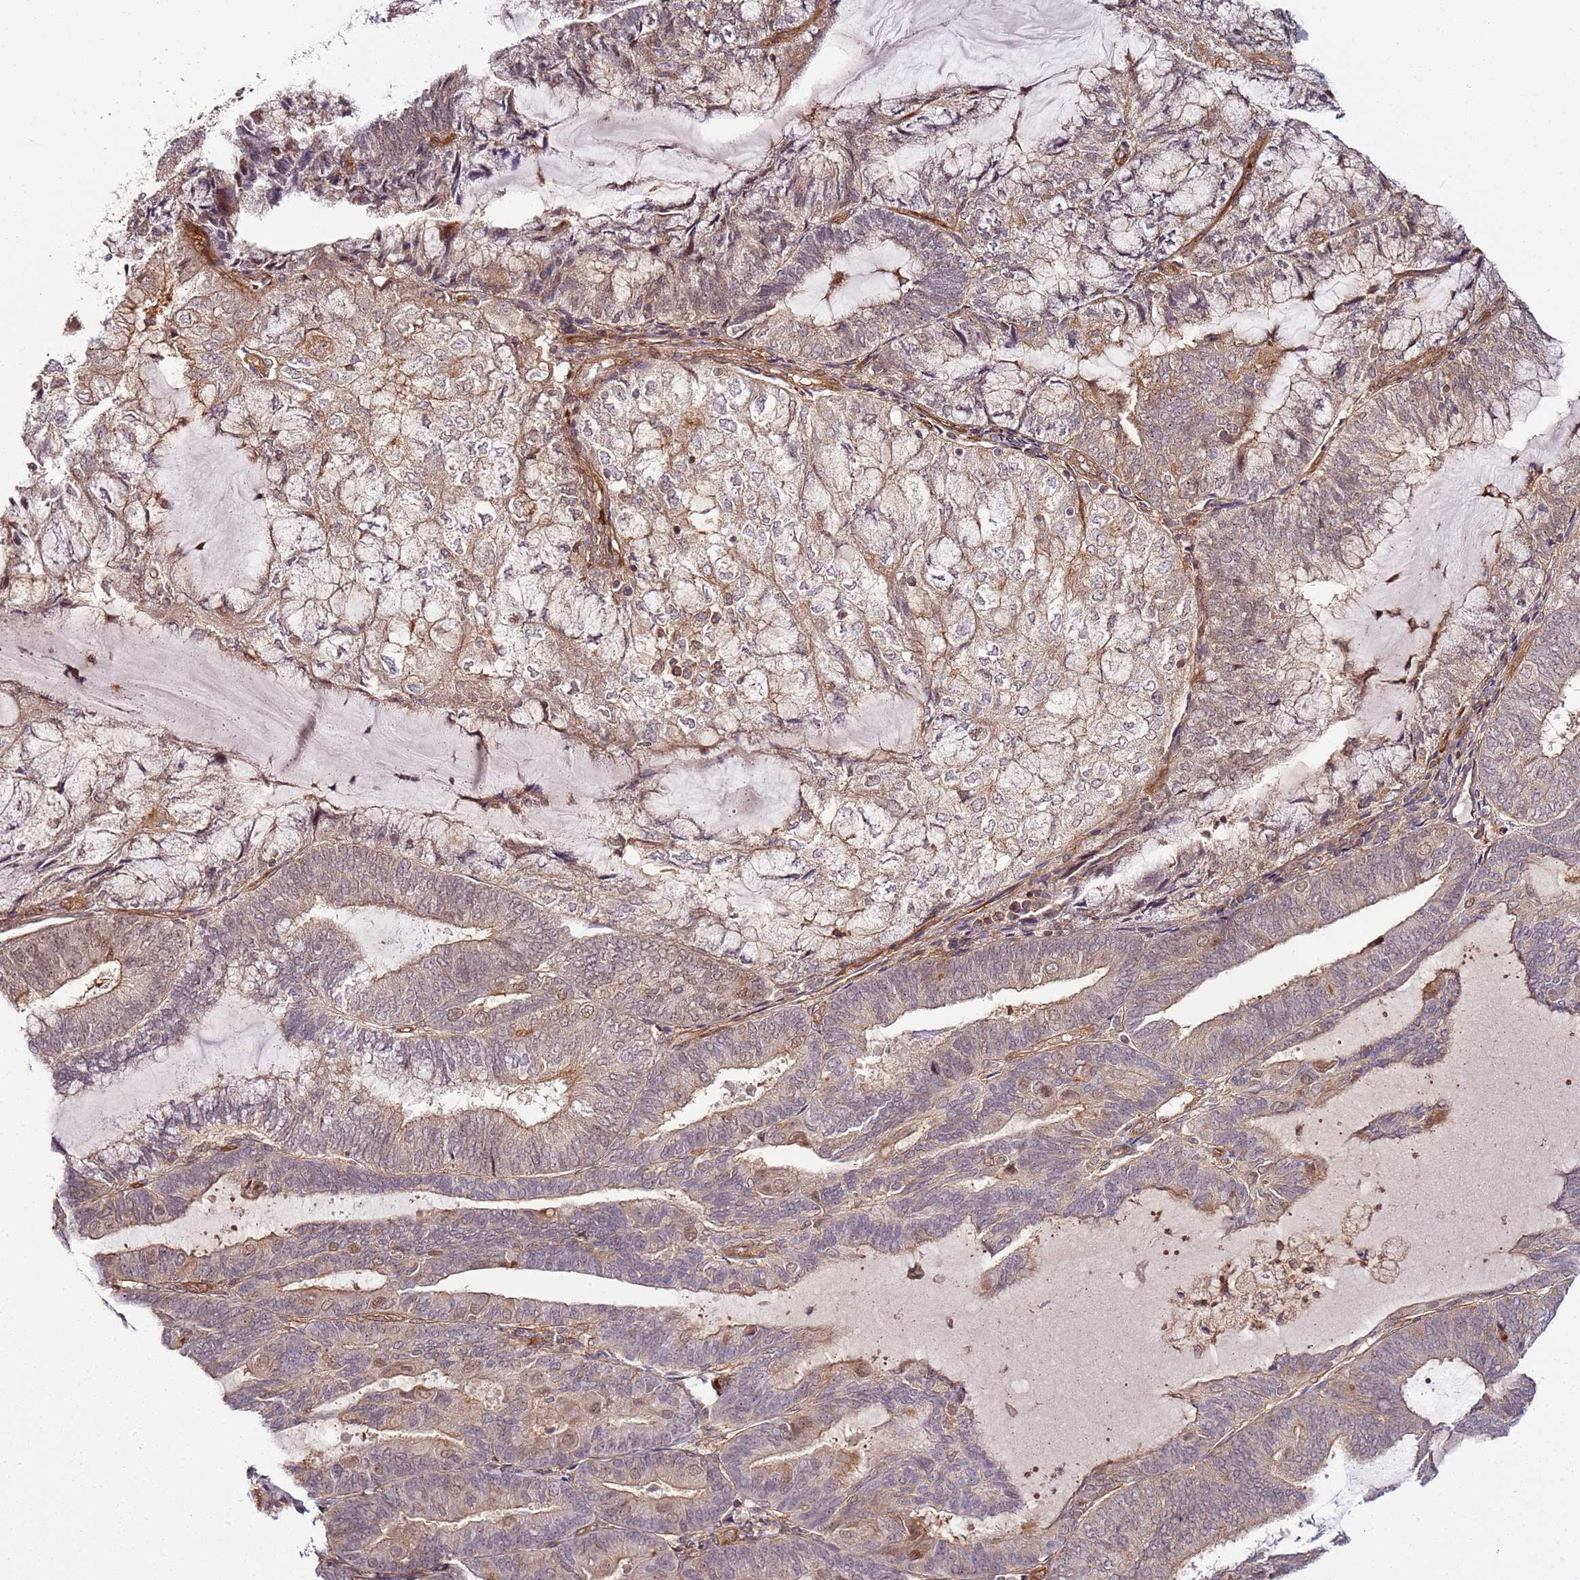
{"staining": {"intensity": "weak", "quantity": ">75%", "location": "cytoplasmic/membranous,nuclear"}, "tissue": "endometrial cancer", "cell_type": "Tumor cells", "image_type": "cancer", "snomed": [{"axis": "morphology", "description": "Adenocarcinoma, NOS"}, {"axis": "topography", "description": "Endometrium"}], "caption": "Endometrial cancer tissue shows weak cytoplasmic/membranous and nuclear expression in about >75% of tumor cells, visualized by immunohistochemistry.", "gene": "CCNYL1", "patient": {"sex": "female", "age": 81}}